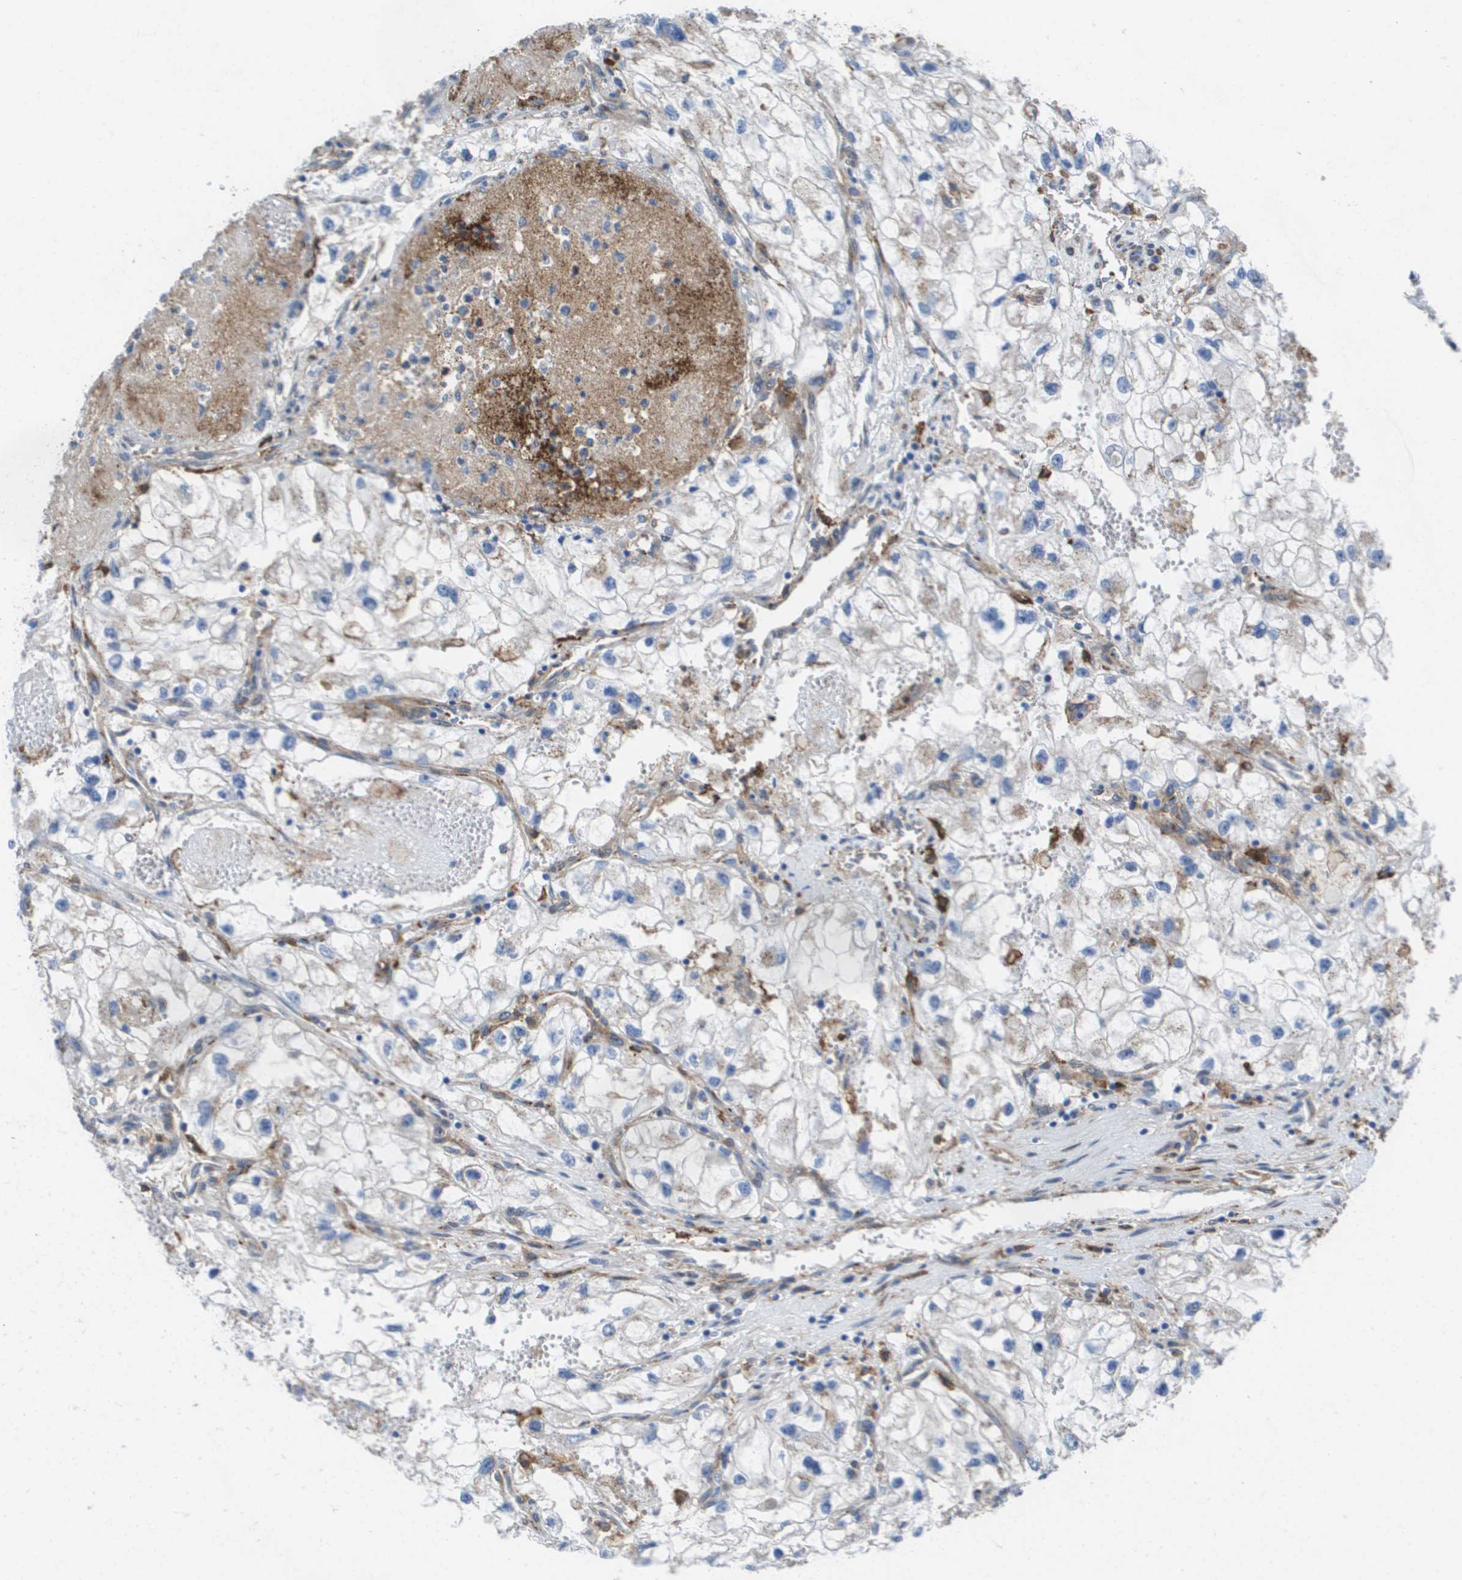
{"staining": {"intensity": "weak", "quantity": "<25%", "location": "cytoplasmic/membranous"}, "tissue": "renal cancer", "cell_type": "Tumor cells", "image_type": "cancer", "snomed": [{"axis": "morphology", "description": "Adenocarcinoma, NOS"}, {"axis": "topography", "description": "Kidney"}], "caption": "DAB (3,3'-diaminobenzidine) immunohistochemical staining of human renal cancer exhibits no significant staining in tumor cells. (DAB IHC visualized using brightfield microscopy, high magnification).", "gene": "SLC37A2", "patient": {"sex": "female", "age": 70}}